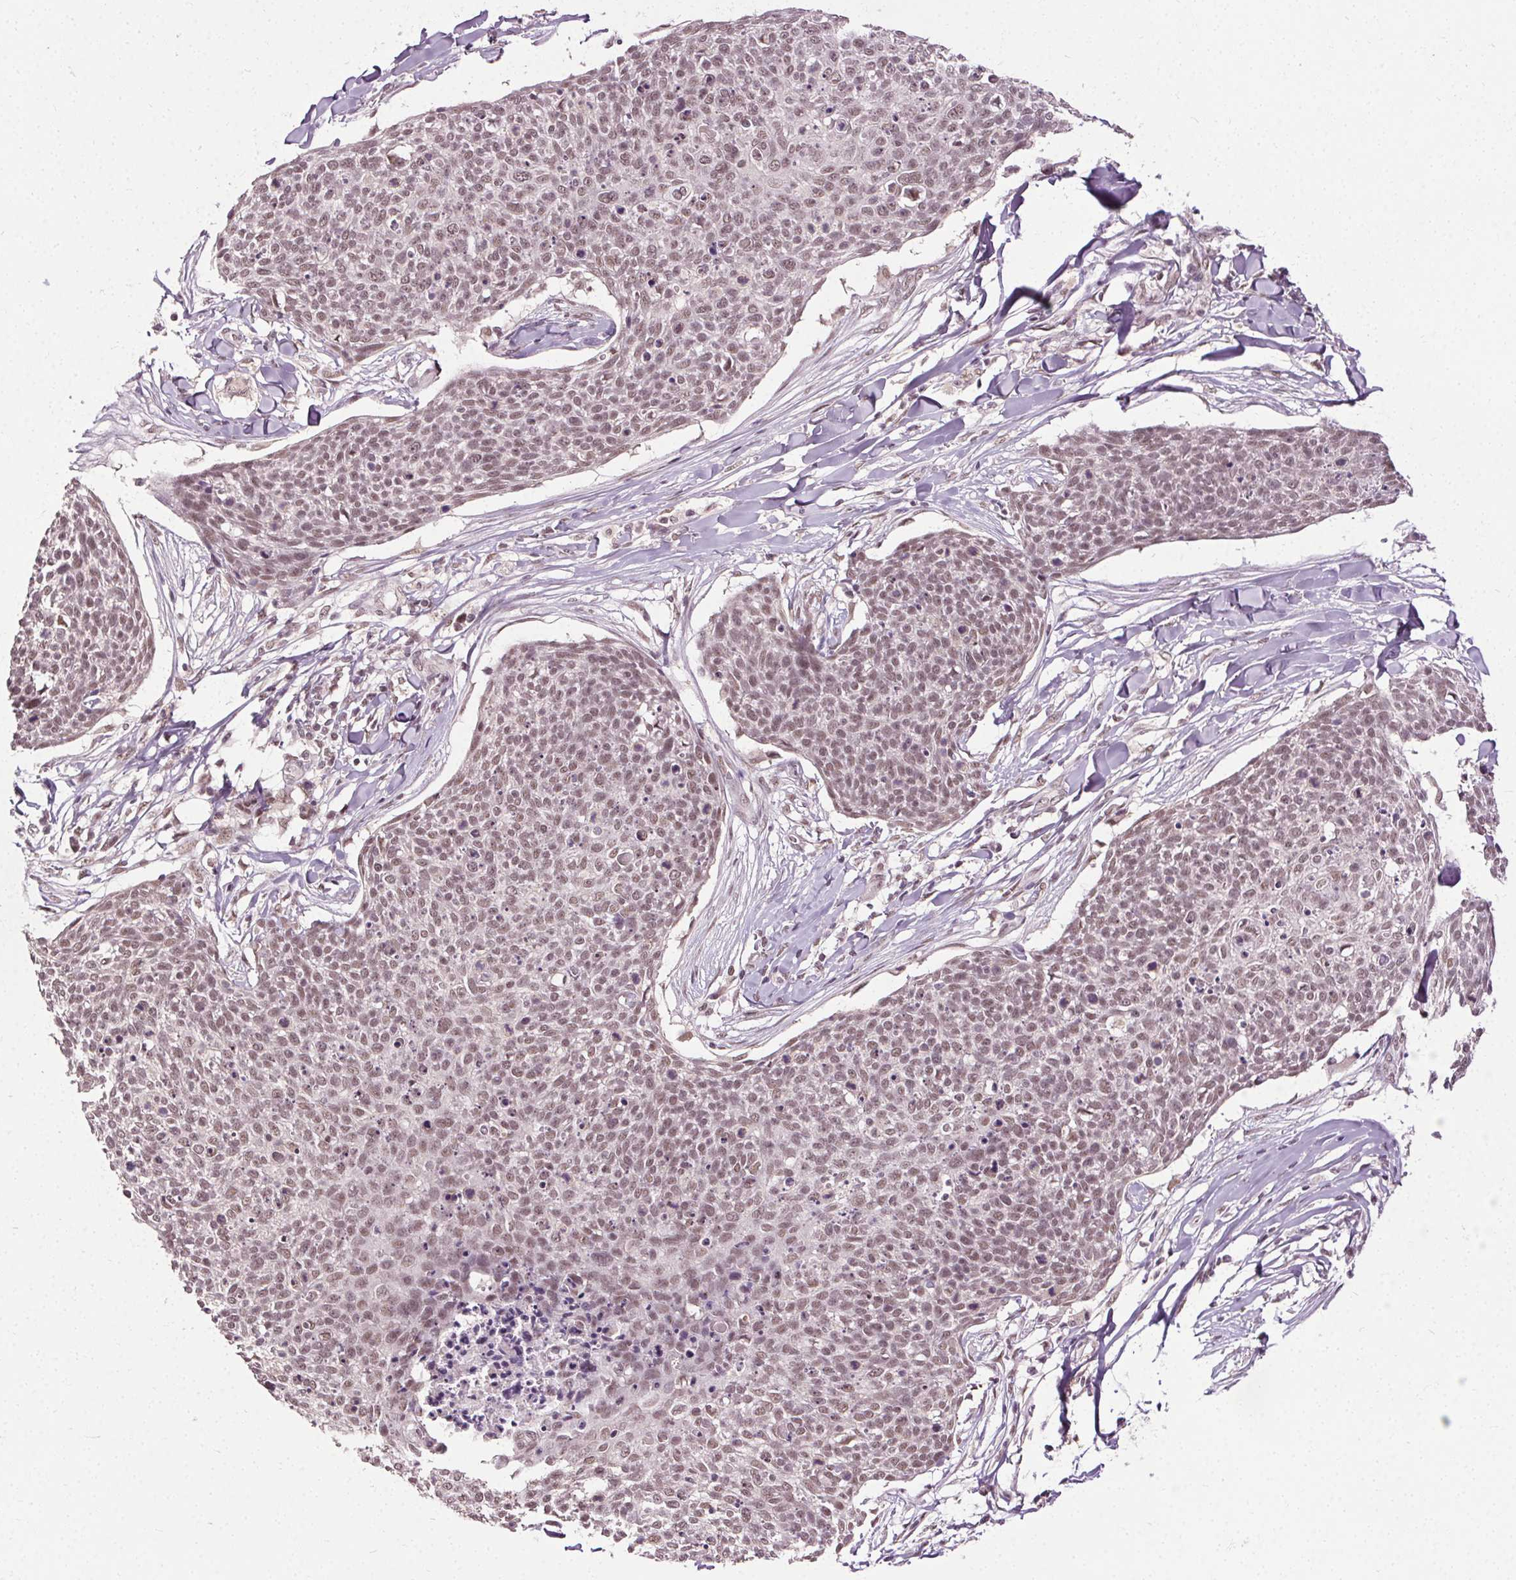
{"staining": {"intensity": "moderate", "quantity": ">75%", "location": "nuclear"}, "tissue": "skin cancer", "cell_type": "Tumor cells", "image_type": "cancer", "snomed": [{"axis": "morphology", "description": "Squamous cell carcinoma, NOS"}, {"axis": "topography", "description": "Skin"}, {"axis": "topography", "description": "Vulva"}], "caption": "Human skin squamous cell carcinoma stained for a protein (brown) shows moderate nuclear positive staining in approximately >75% of tumor cells.", "gene": "MED6", "patient": {"sex": "female", "age": 75}}